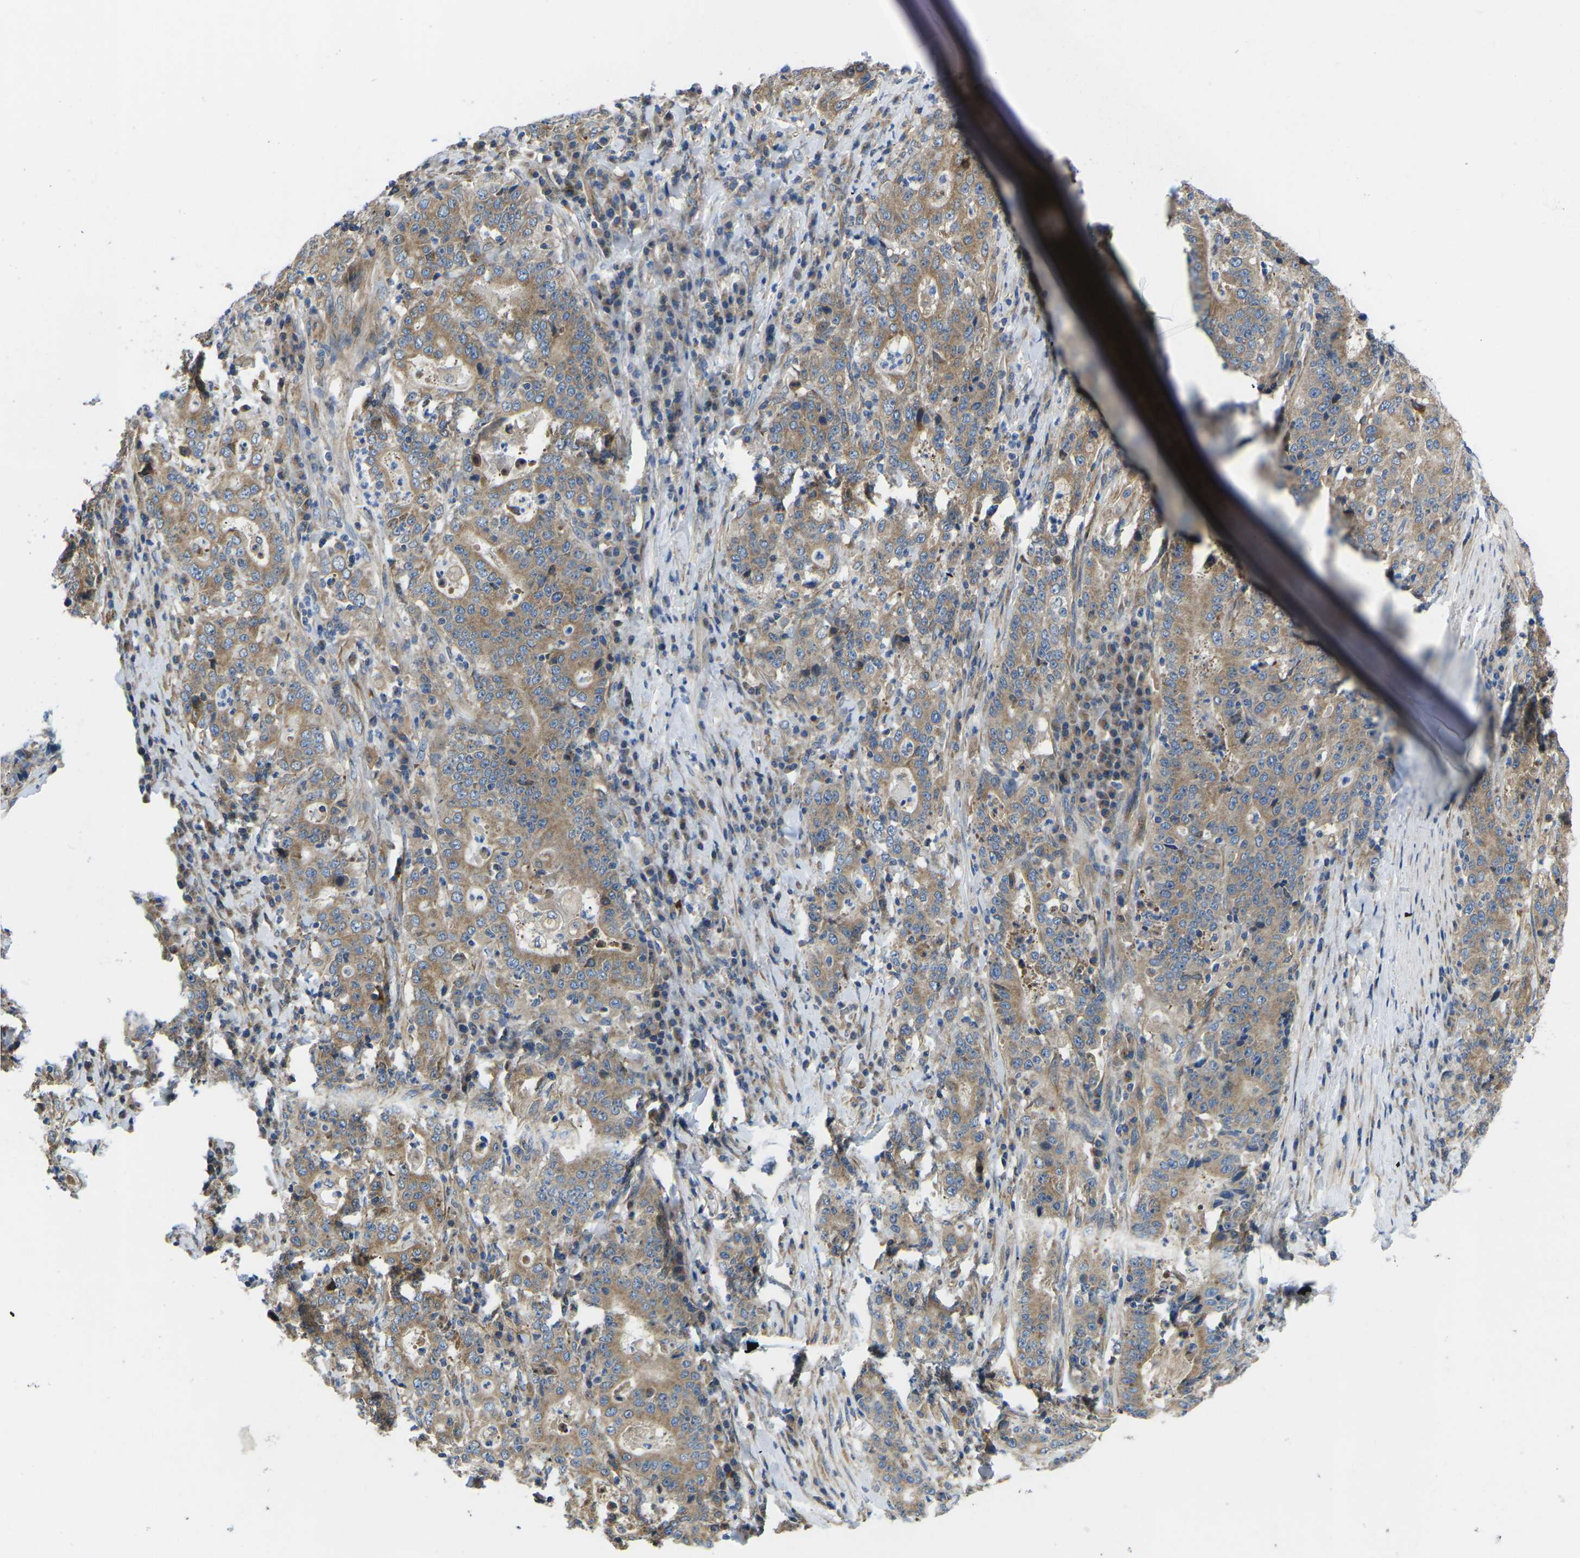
{"staining": {"intensity": "moderate", "quantity": ">75%", "location": "cytoplasmic/membranous"}, "tissue": "stomach cancer", "cell_type": "Tumor cells", "image_type": "cancer", "snomed": [{"axis": "morphology", "description": "Normal tissue, NOS"}, {"axis": "morphology", "description": "Adenocarcinoma, NOS"}, {"axis": "topography", "description": "Stomach, upper"}, {"axis": "topography", "description": "Stomach"}], "caption": "Protein staining by immunohistochemistry shows moderate cytoplasmic/membranous staining in approximately >75% of tumor cells in stomach cancer (adenocarcinoma).", "gene": "TMEFF2", "patient": {"sex": "male", "age": 59}}